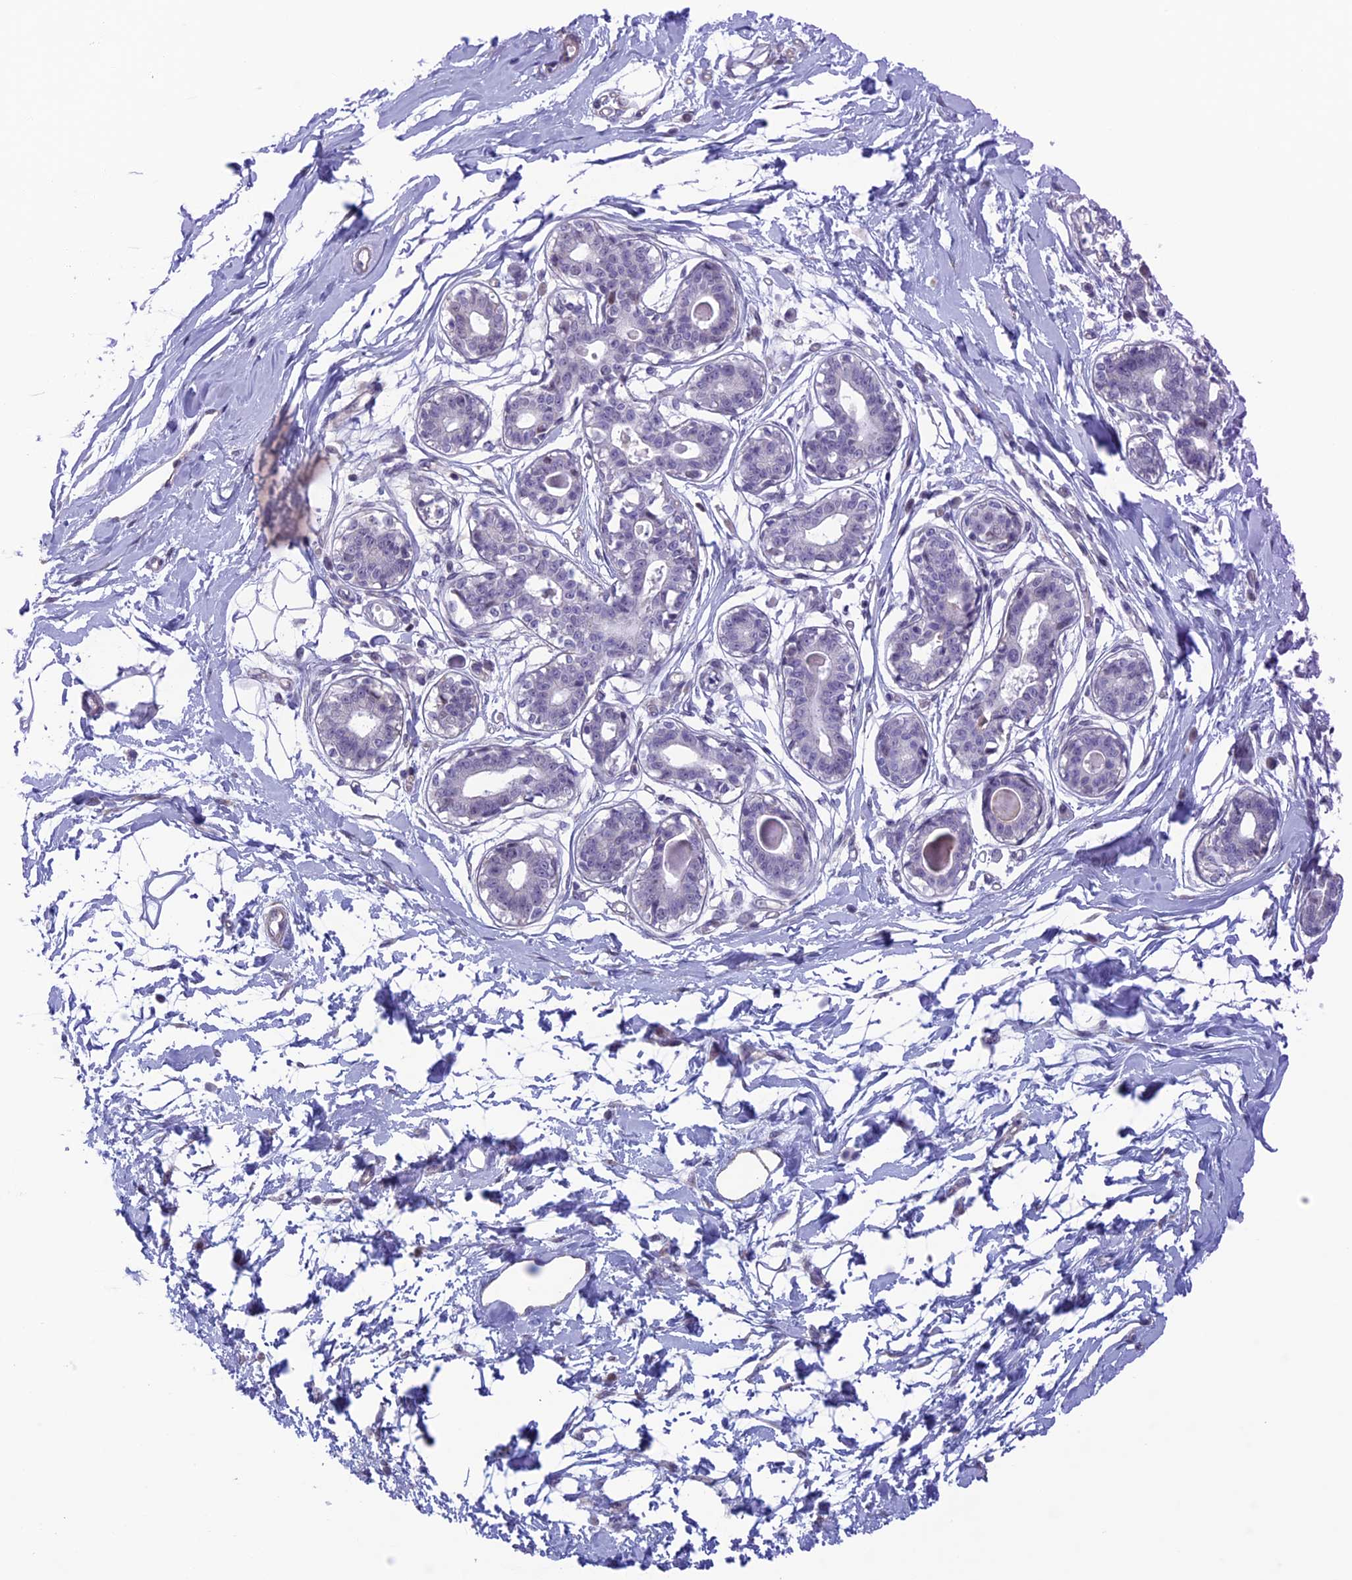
{"staining": {"intensity": "negative", "quantity": "none", "location": "none"}, "tissue": "breast", "cell_type": "Adipocytes", "image_type": "normal", "snomed": [{"axis": "morphology", "description": "Normal tissue, NOS"}, {"axis": "topography", "description": "Breast"}], "caption": "The histopathology image demonstrates no staining of adipocytes in benign breast. The staining is performed using DAB brown chromogen with nuclei counter-stained in using hematoxylin.", "gene": "SLC1A6", "patient": {"sex": "female", "age": 45}}